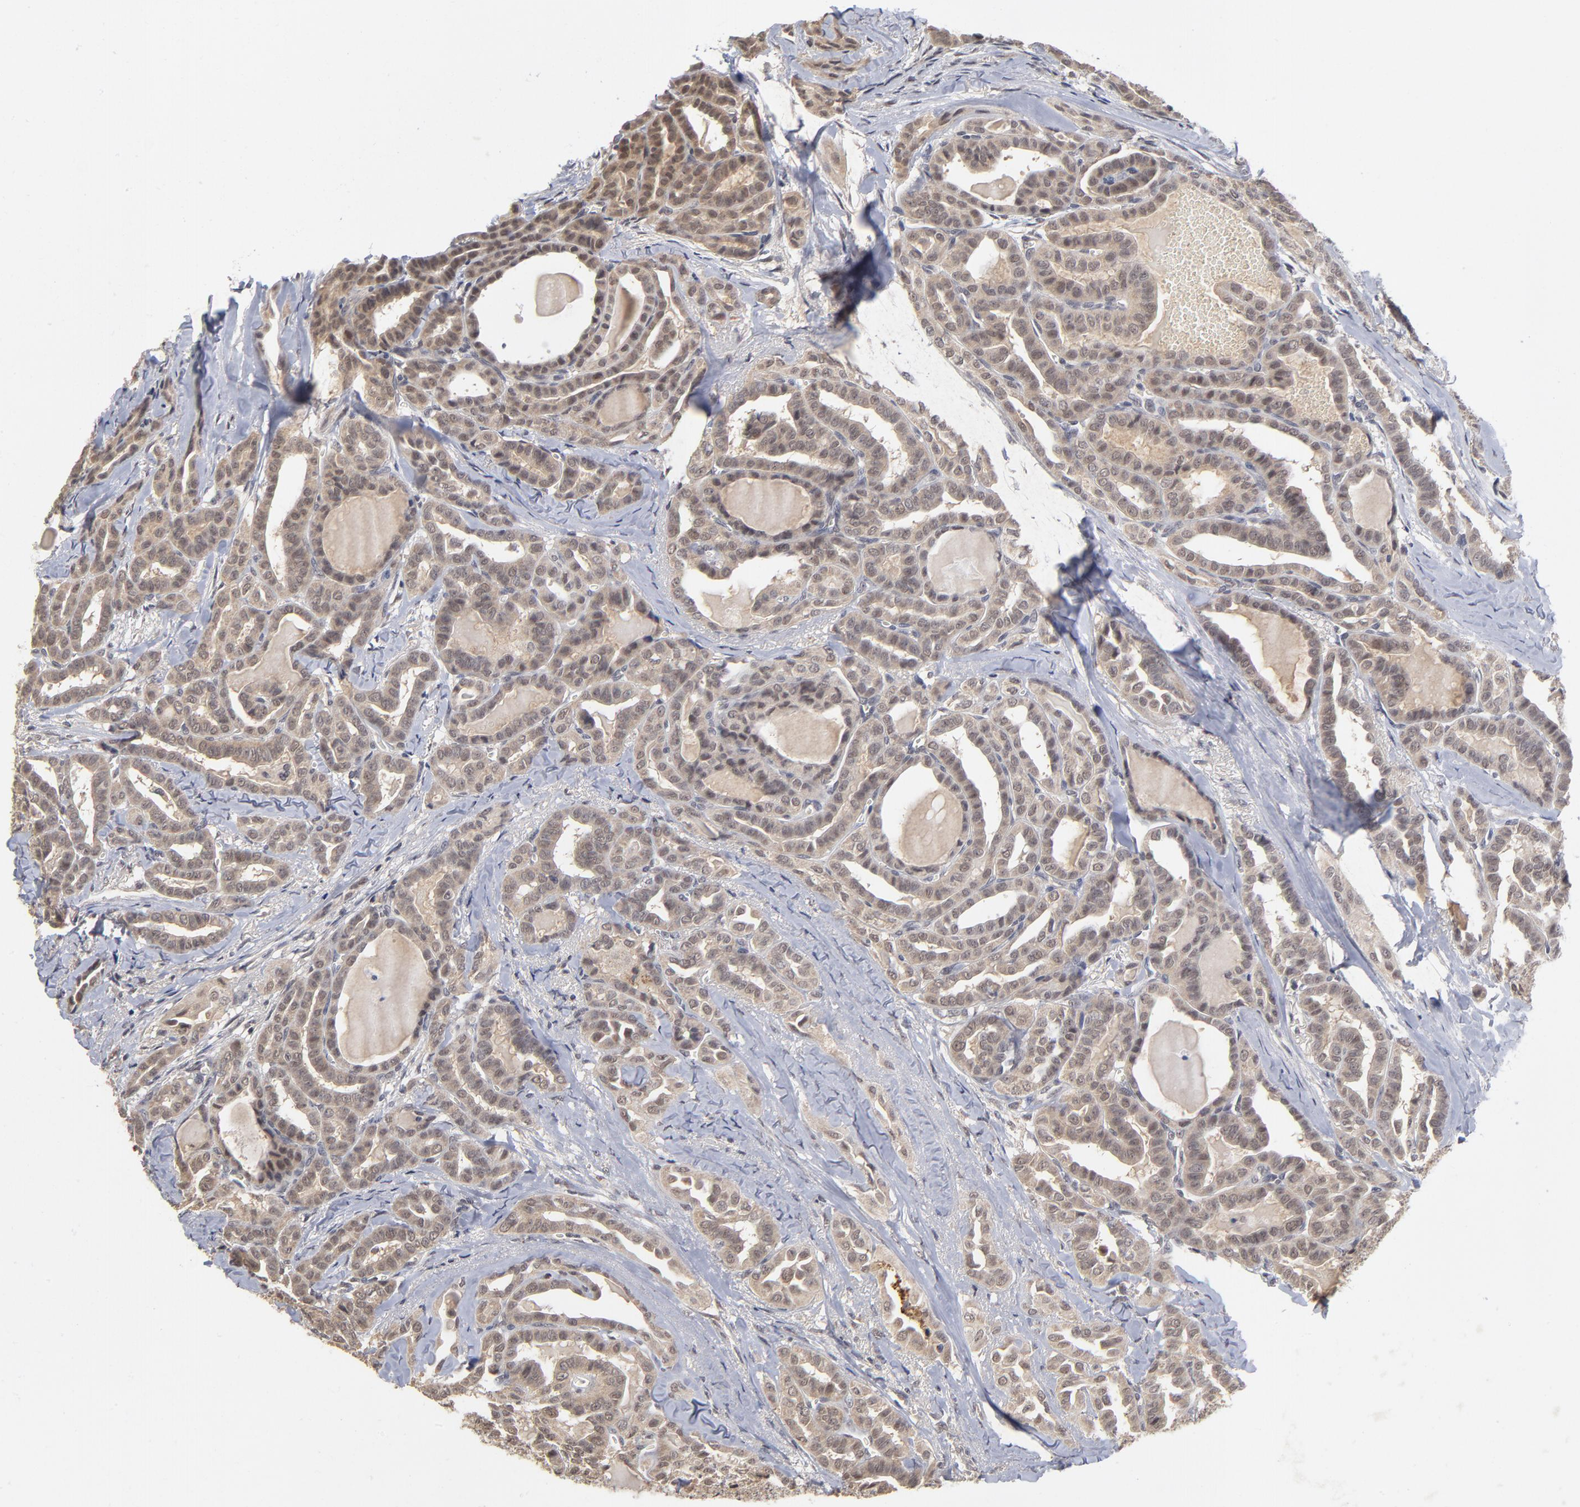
{"staining": {"intensity": "moderate", "quantity": ">75%", "location": "cytoplasmic/membranous,nuclear"}, "tissue": "thyroid cancer", "cell_type": "Tumor cells", "image_type": "cancer", "snomed": [{"axis": "morphology", "description": "Carcinoma, NOS"}, {"axis": "topography", "description": "Thyroid gland"}], "caption": "DAB immunohistochemical staining of human thyroid cancer shows moderate cytoplasmic/membranous and nuclear protein expression in approximately >75% of tumor cells.", "gene": "WSB1", "patient": {"sex": "female", "age": 91}}